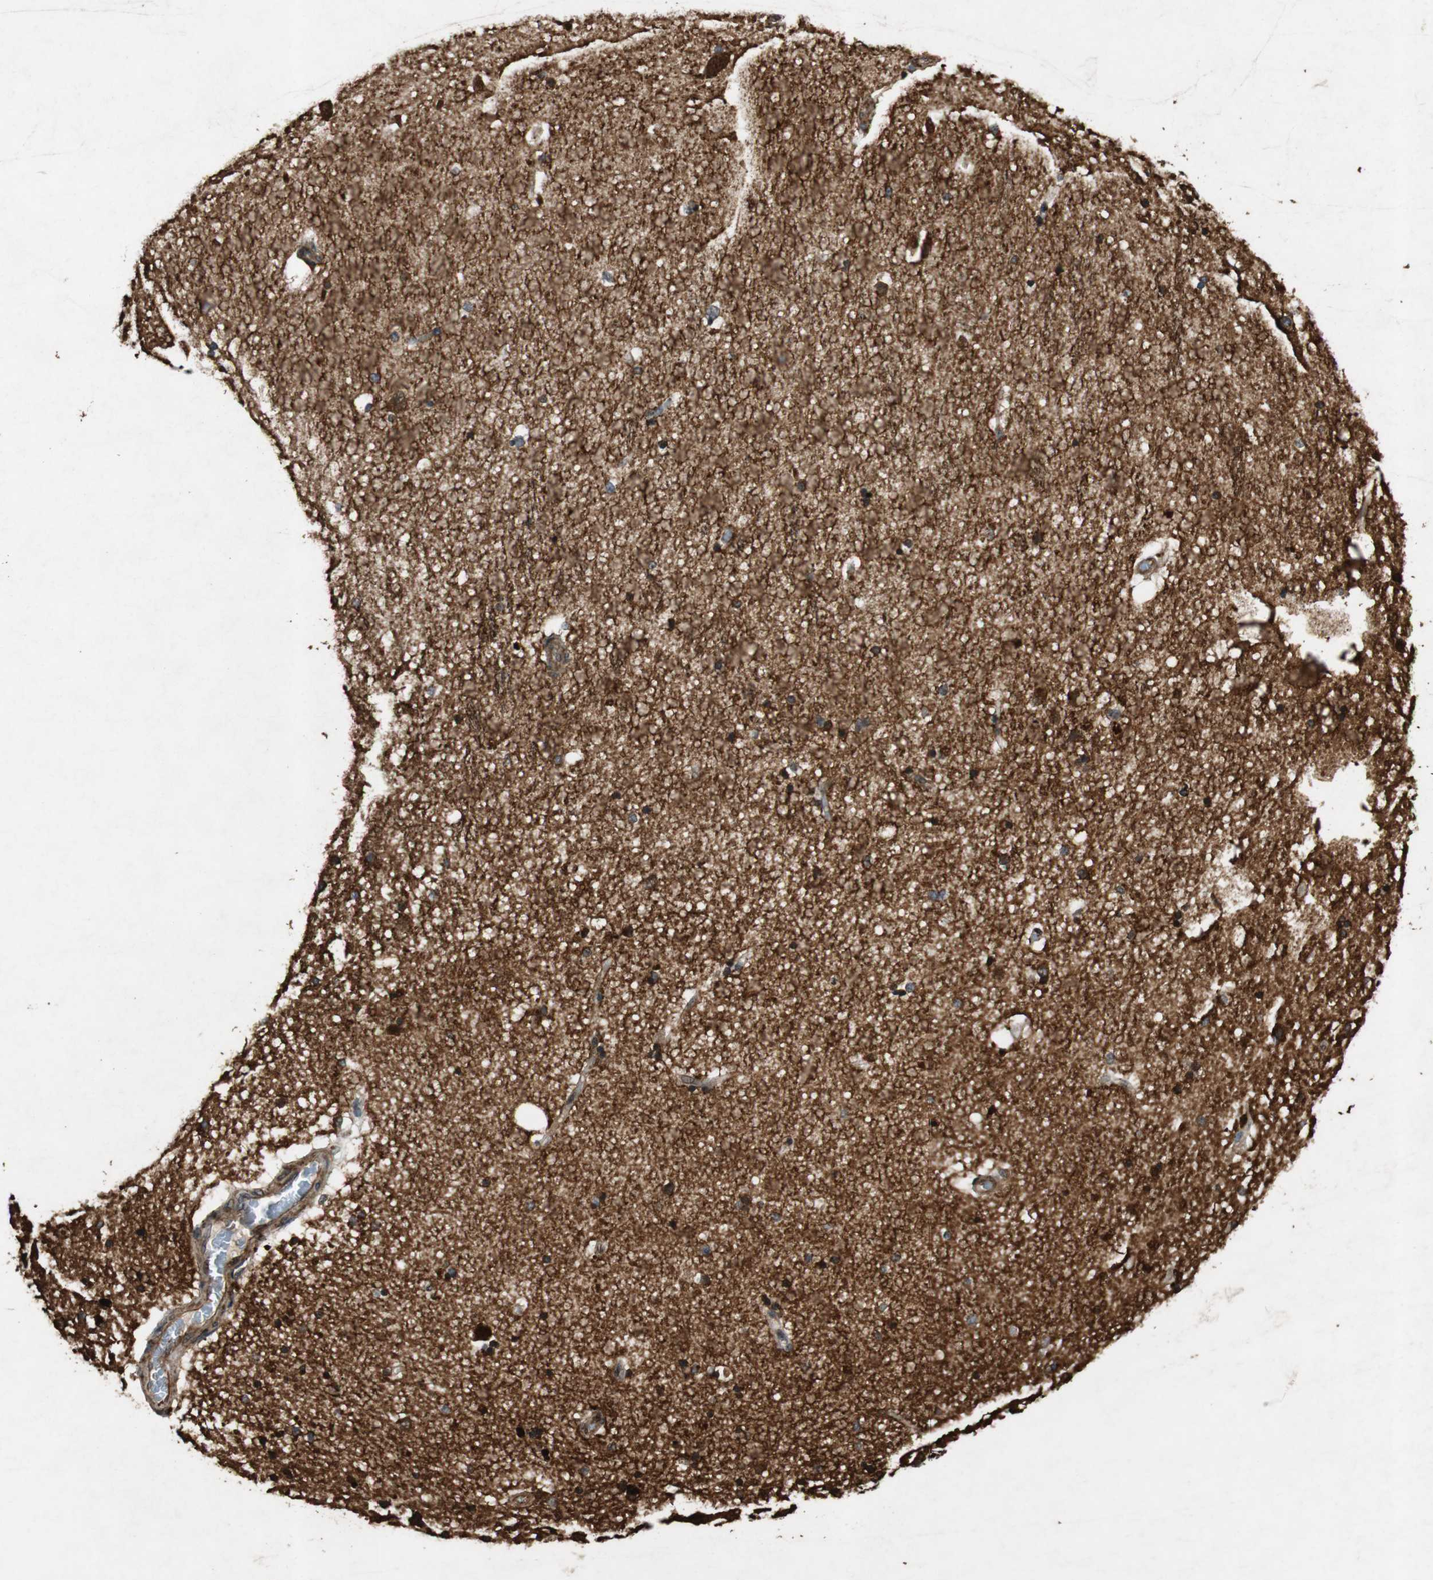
{"staining": {"intensity": "negative", "quantity": "none", "location": "none"}, "tissue": "hippocampus", "cell_type": "Glial cells", "image_type": "normal", "snomed": [{"axis": "morphology", "description": "Normal tissue, NOS"}, {"axis": "topography", "description": "Hippocampus"}], "caption": "Immunohistochemical staining of normal human hippocampus shows no significant staining in glial cells. (DAB (3,3'-diaminobenzidine) IHC visualized using brightfield microscopy, high magnification).", "gene": "TUBA4A", "patient": {"sex": "female", "age": 54}}